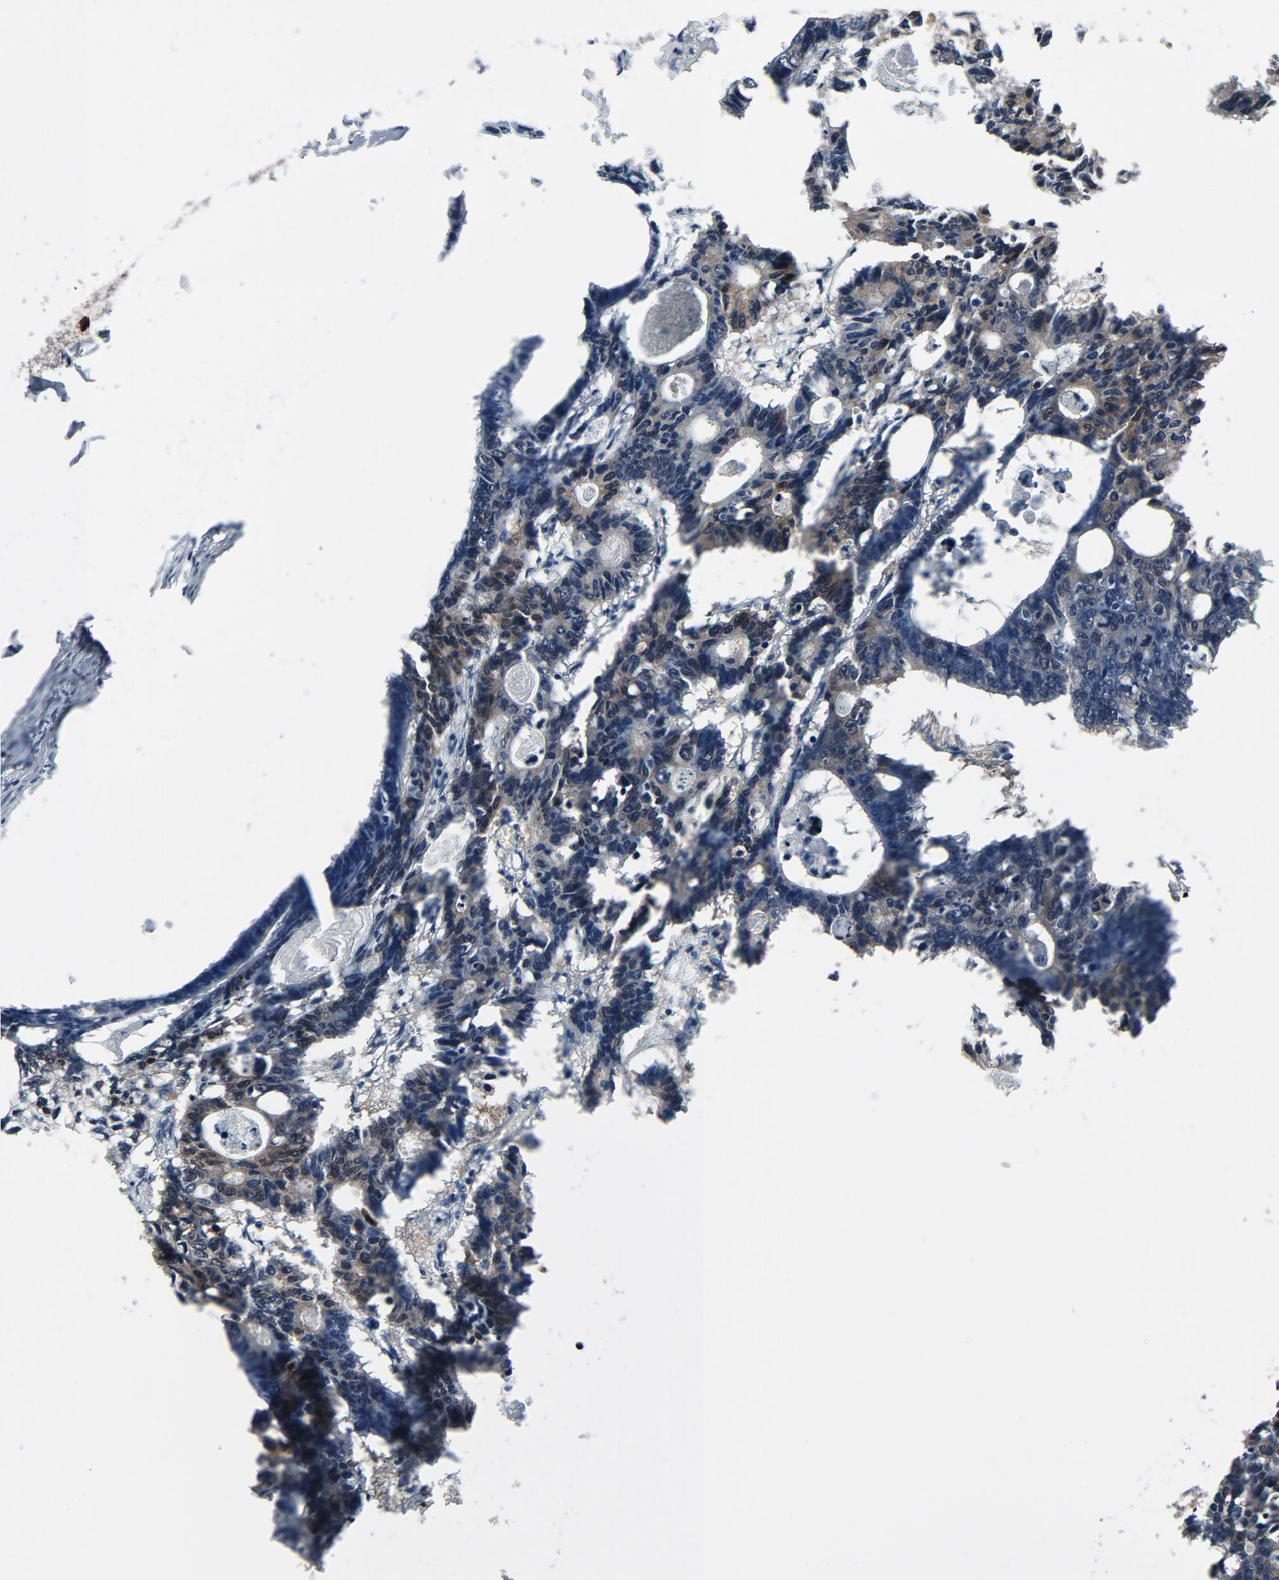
{"staining": {"intensity": "weak", "quantity": "<25%", "location": "cytoplasmic/membranous,nuclear"}, "tissue": "colorectal cancer", "cell_type": "Tumor cells", "image_type": "cancer", "snomed": [{"axis": "morphology", "description": "Adenocarcinoma, NOS"}, {"axis": "topography", "description": "Colon"}], "caption": "An immunohistochemistry photomicrograph of colorectal adenocarcinoma is shown. There is no staining in tumor cells of colorectal adenocarcinoma.", "gene": "GPX2", "patient": {"sex": "female", "age": 55}}